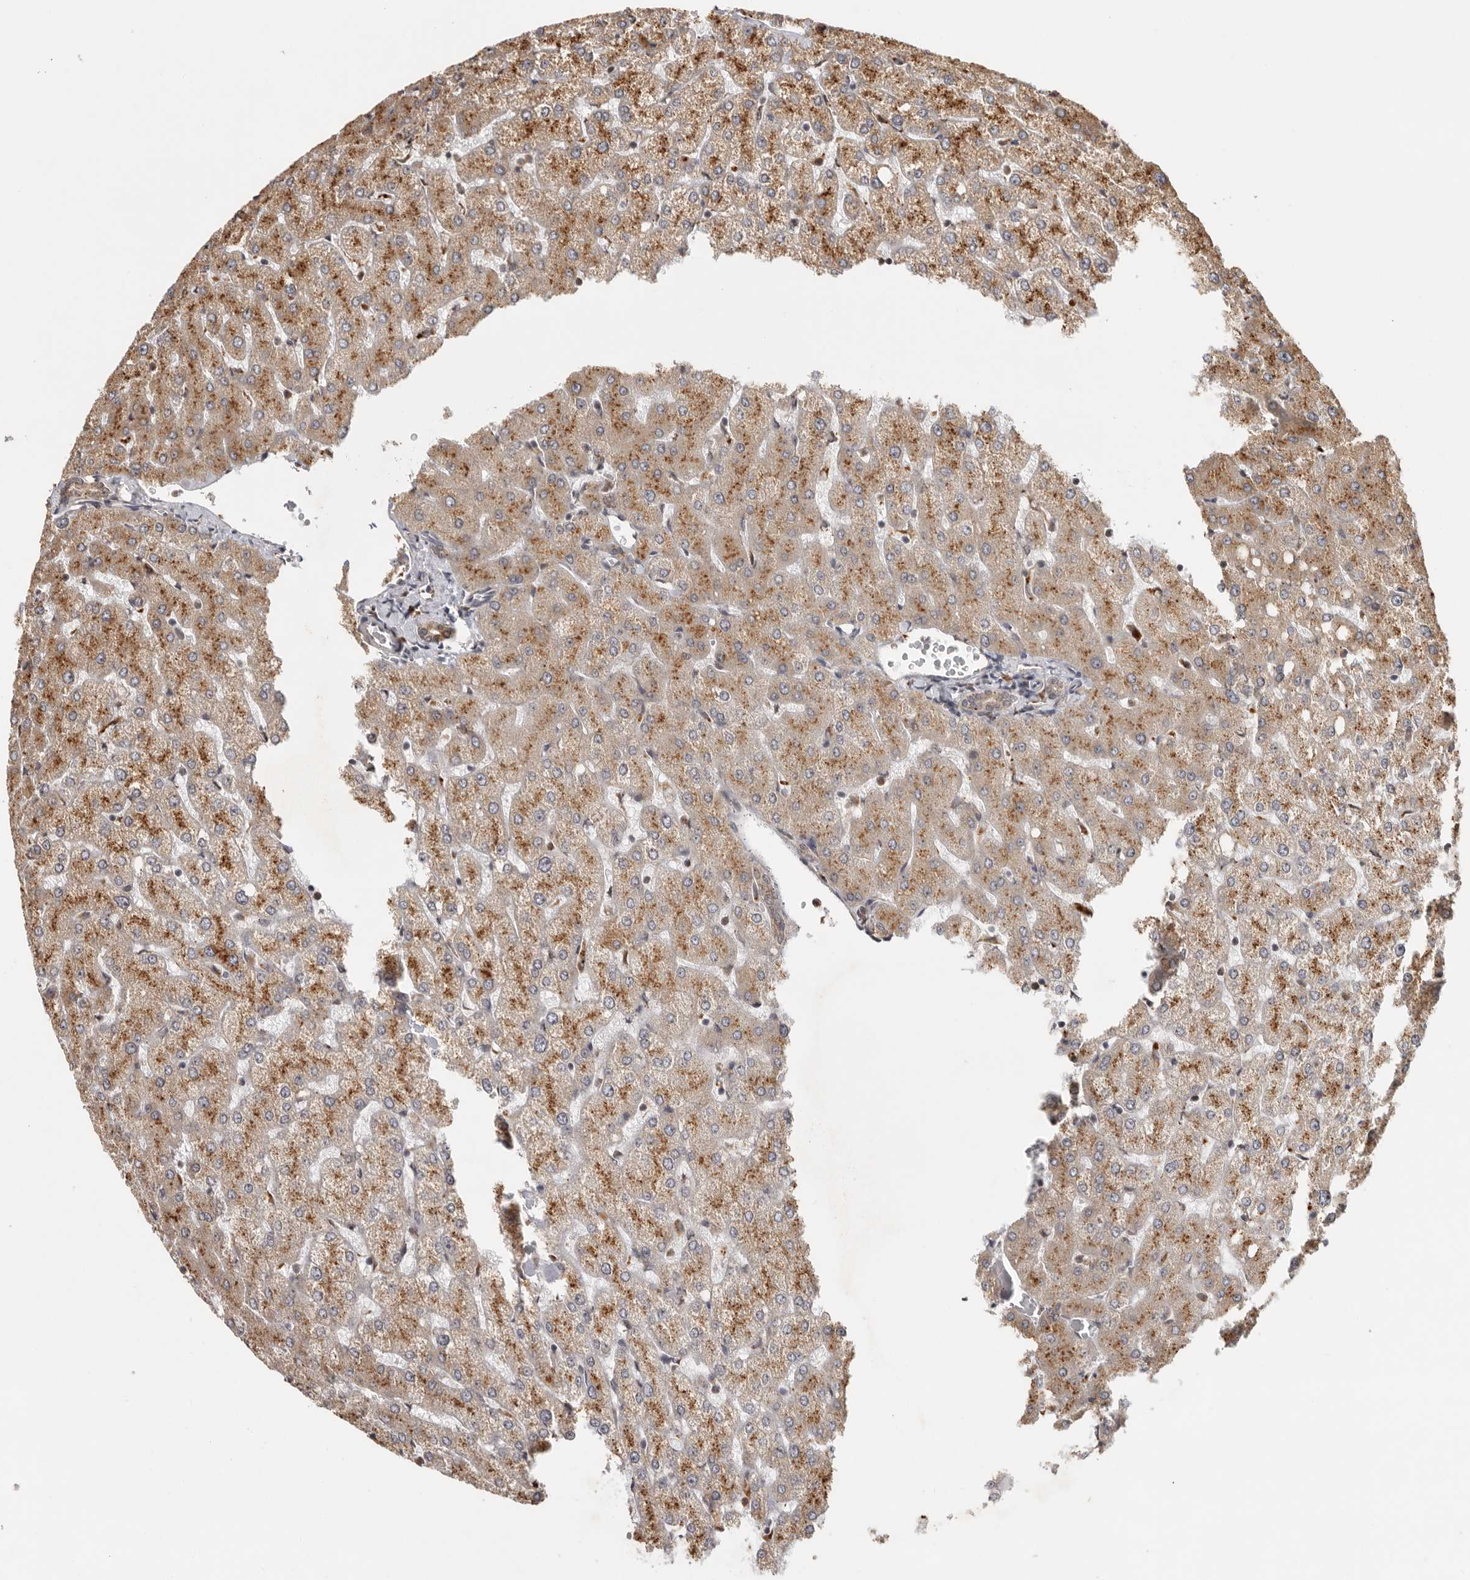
{"staining": {"intensity": "negative", "quantity": "none", "location": "none"}, "tissue": "liver", "cell_type": "Cholangiocytes", "image_type": "normal", "snomed": [{"axis": "morphology", "description": "Normal tissue, NOS"}, {"axis": "topography", "description": "Liver"}], "caption": "Immunohistochemistry (IHC) micrograph of normal liver: human liver stained with DAB (3,3'-diaminobenzidine) demonstrates no significant protein staining in cholangiocytes. (Stains: DAB immunohistochemistry (IHC) with hematoxylin counter stain, Microscopy: brightfield microscopy at high magnification).", "gene": "ZNF83", "patient": {"sex": "female", "age": 54}}